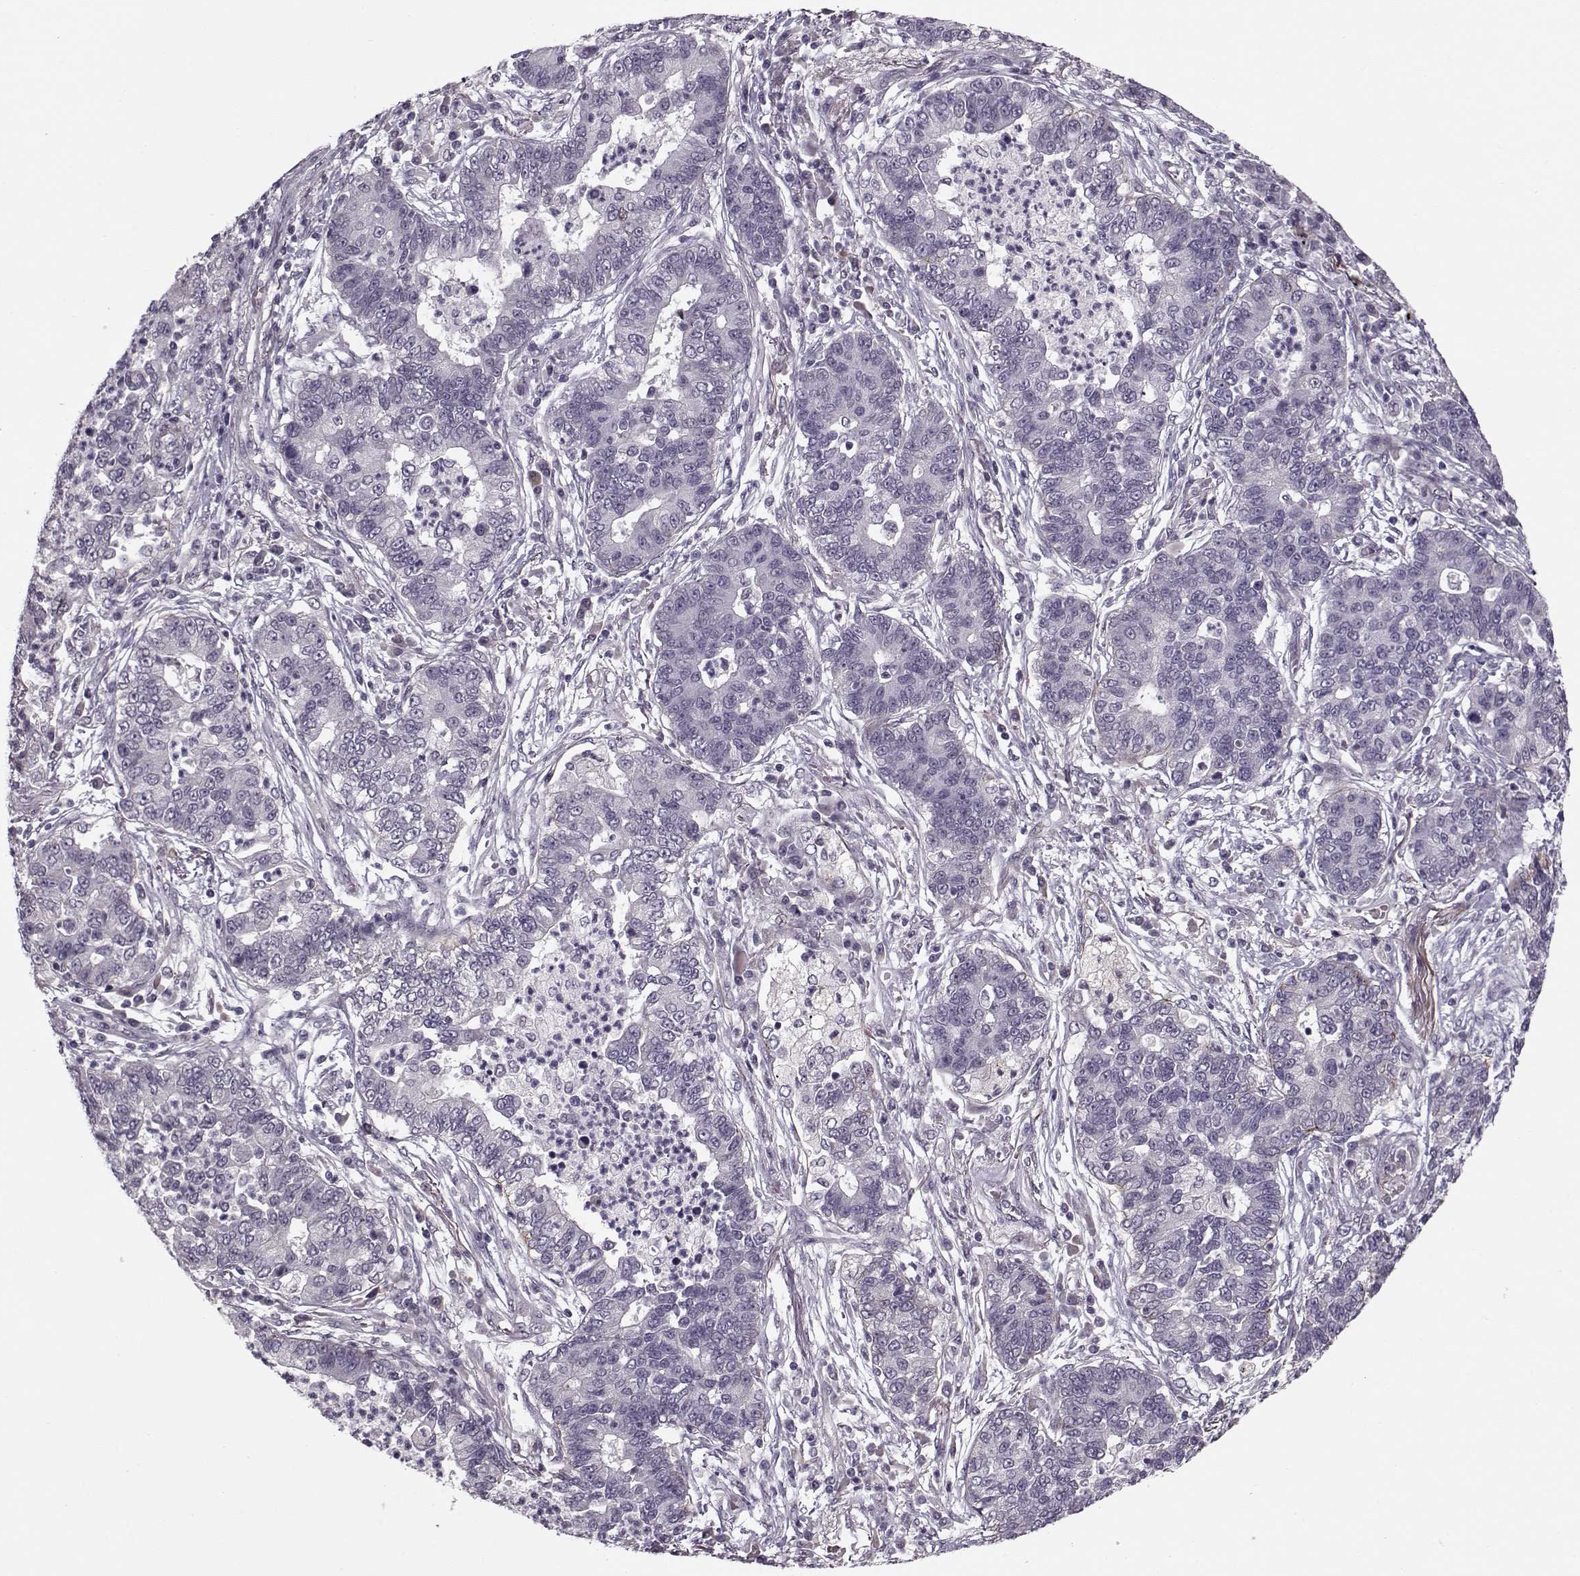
{"staining": {"intensity": "negative", "quantity": "none", "location": "none"}, "tissue": "lung cancer", "cell_type": "Tumor cells", "image_type": "cancer", "snomed": [{"axis": "morphology", "description": "Adenocarcinoma, NOS"}, {"axis": "topography", "description": "Lung"}], "caption": "This is an immunohistochemistry micrograph of lung cancer. There is no positivity in tumor cells.", "gene": "DNAI3", "patient": {"sex": "female", "age": 57}}